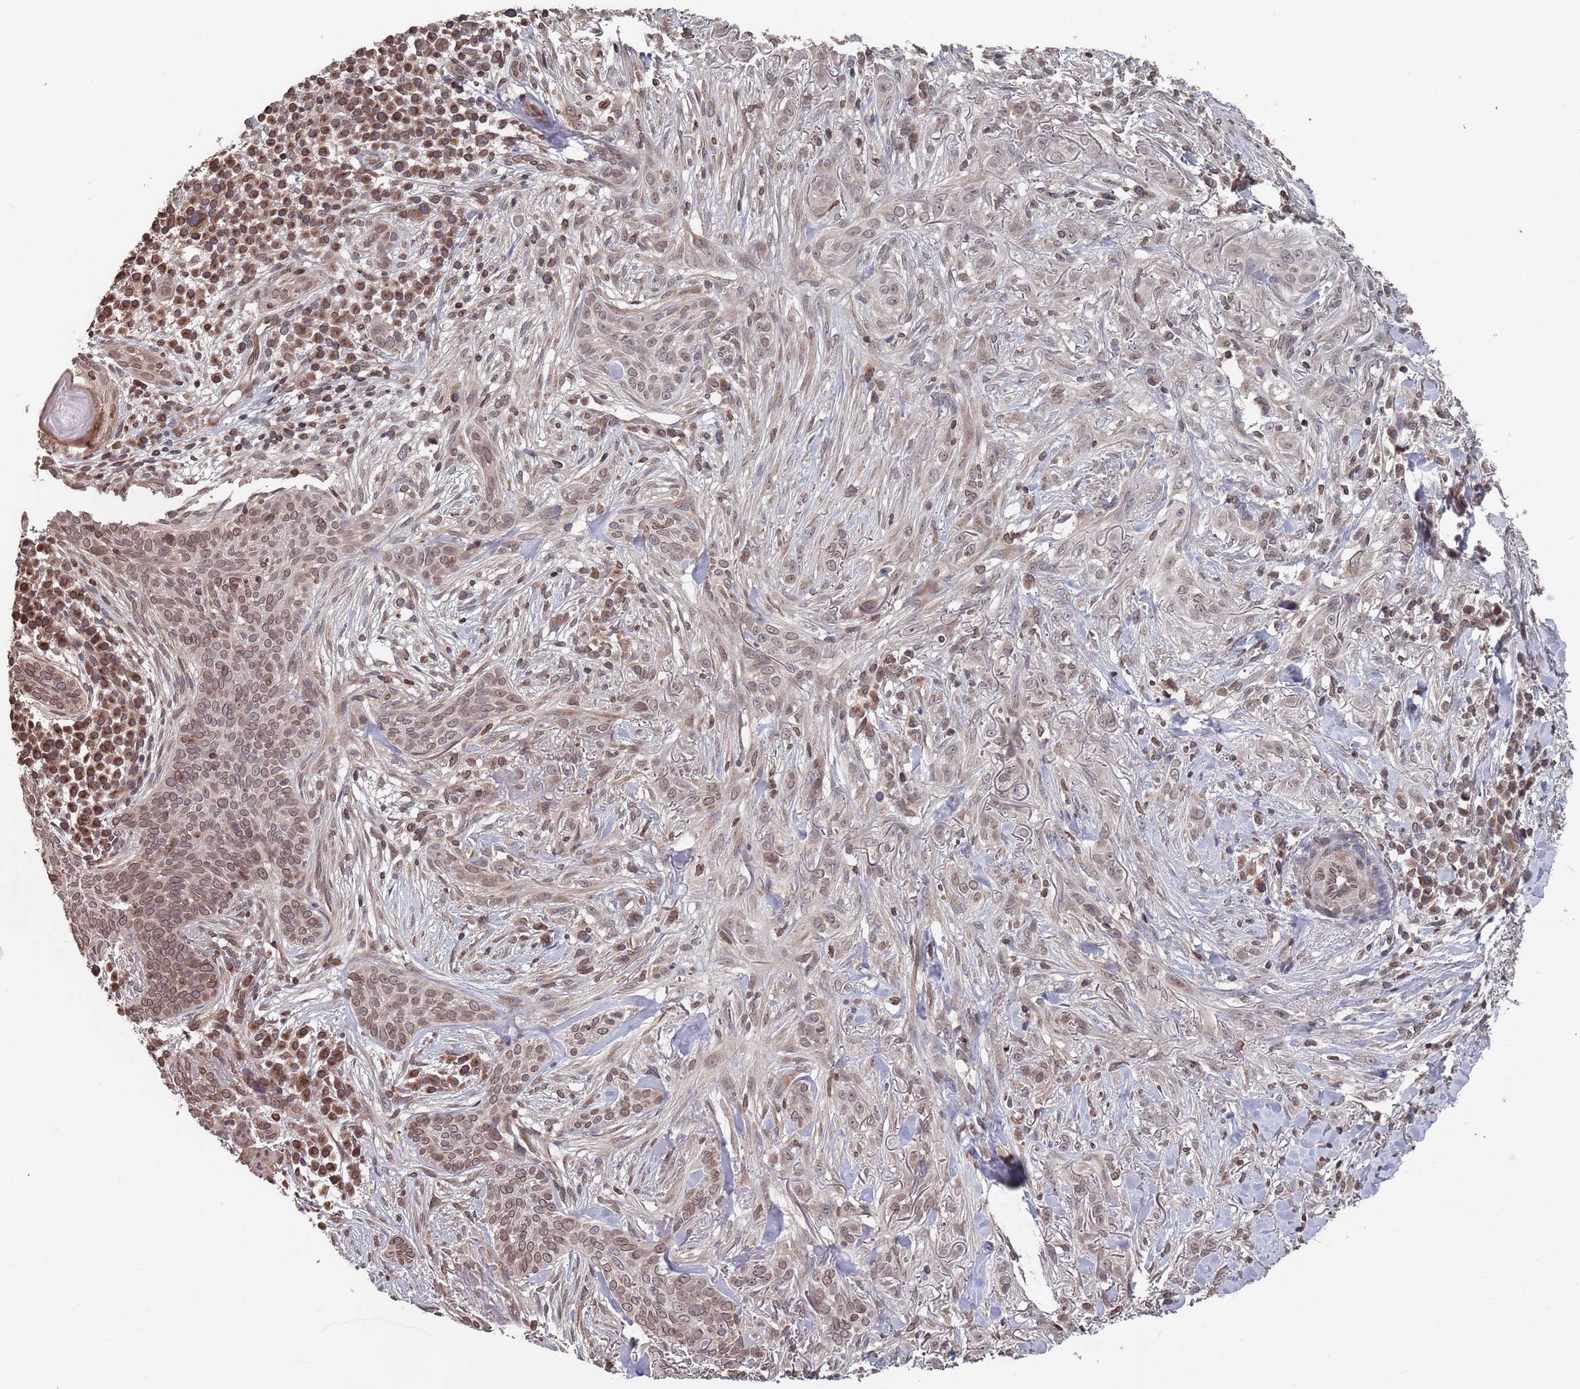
{"staining": {"intensity": "moderate", "quantity": "25%-75%", "location": "cytoplasmic/membranous,nuclear"}, "tissue": "skin cancer", "cell_type": "Tumor cells", "image_type": "cancer", "snomed": [{"axis": "morphology", "description": "Basal cell carcinoma"}, {"axis": "topography", "description": "Skin"}], "caption": "Immunohistochemical staining of skin basal cell carcinoma demonstrates medium levels of moderate cytoplasmic/membranous and nuclear protein staining in about 25%-75% of tumor cells. Using DAB (3,3'-diaminobenzidine) (brown) and hematoxylin (blue) stains, captured at high magnification using brightfield microscopy.", "gene": "SDHAF3", "patient": {"sex": "male", "age": 72}}